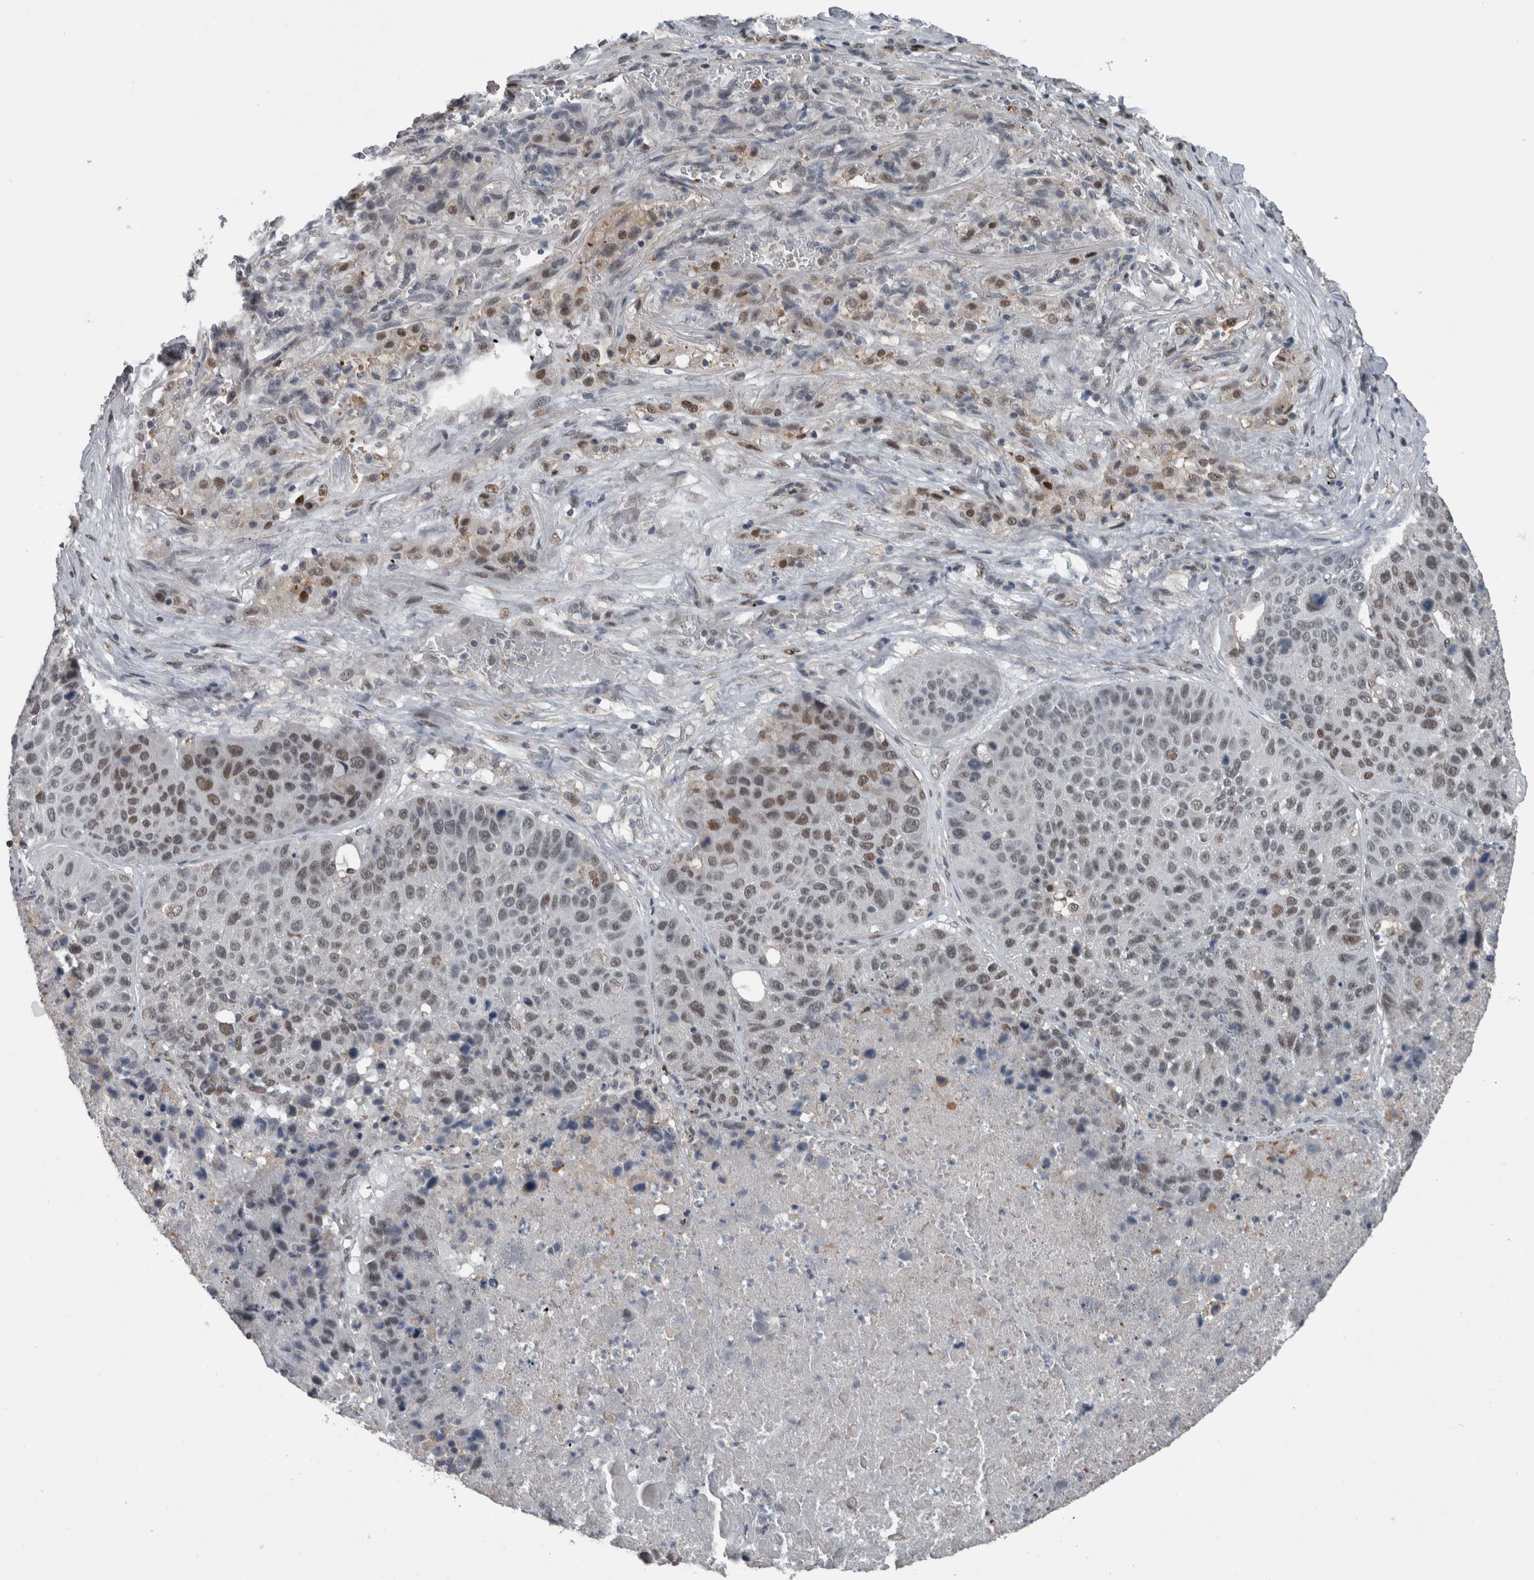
{"staining": {"intensity": "weak", "quantity": "<25%", "location": "nuclear"}, "tissue": "lung cancer", "cell_type": "Tumor cells", "image_type": "cancer", "snomed": [{"axis": "morphology", "description": "Squamous cell carcinoma, NOS"}, {"axis": "topography", "description": "Lung"}], "caption": "Tumor cells are negative for protein expression in human lung cancer.", "gene": "ZBTB21", "patient": {"sex": "male", "age": 61}}